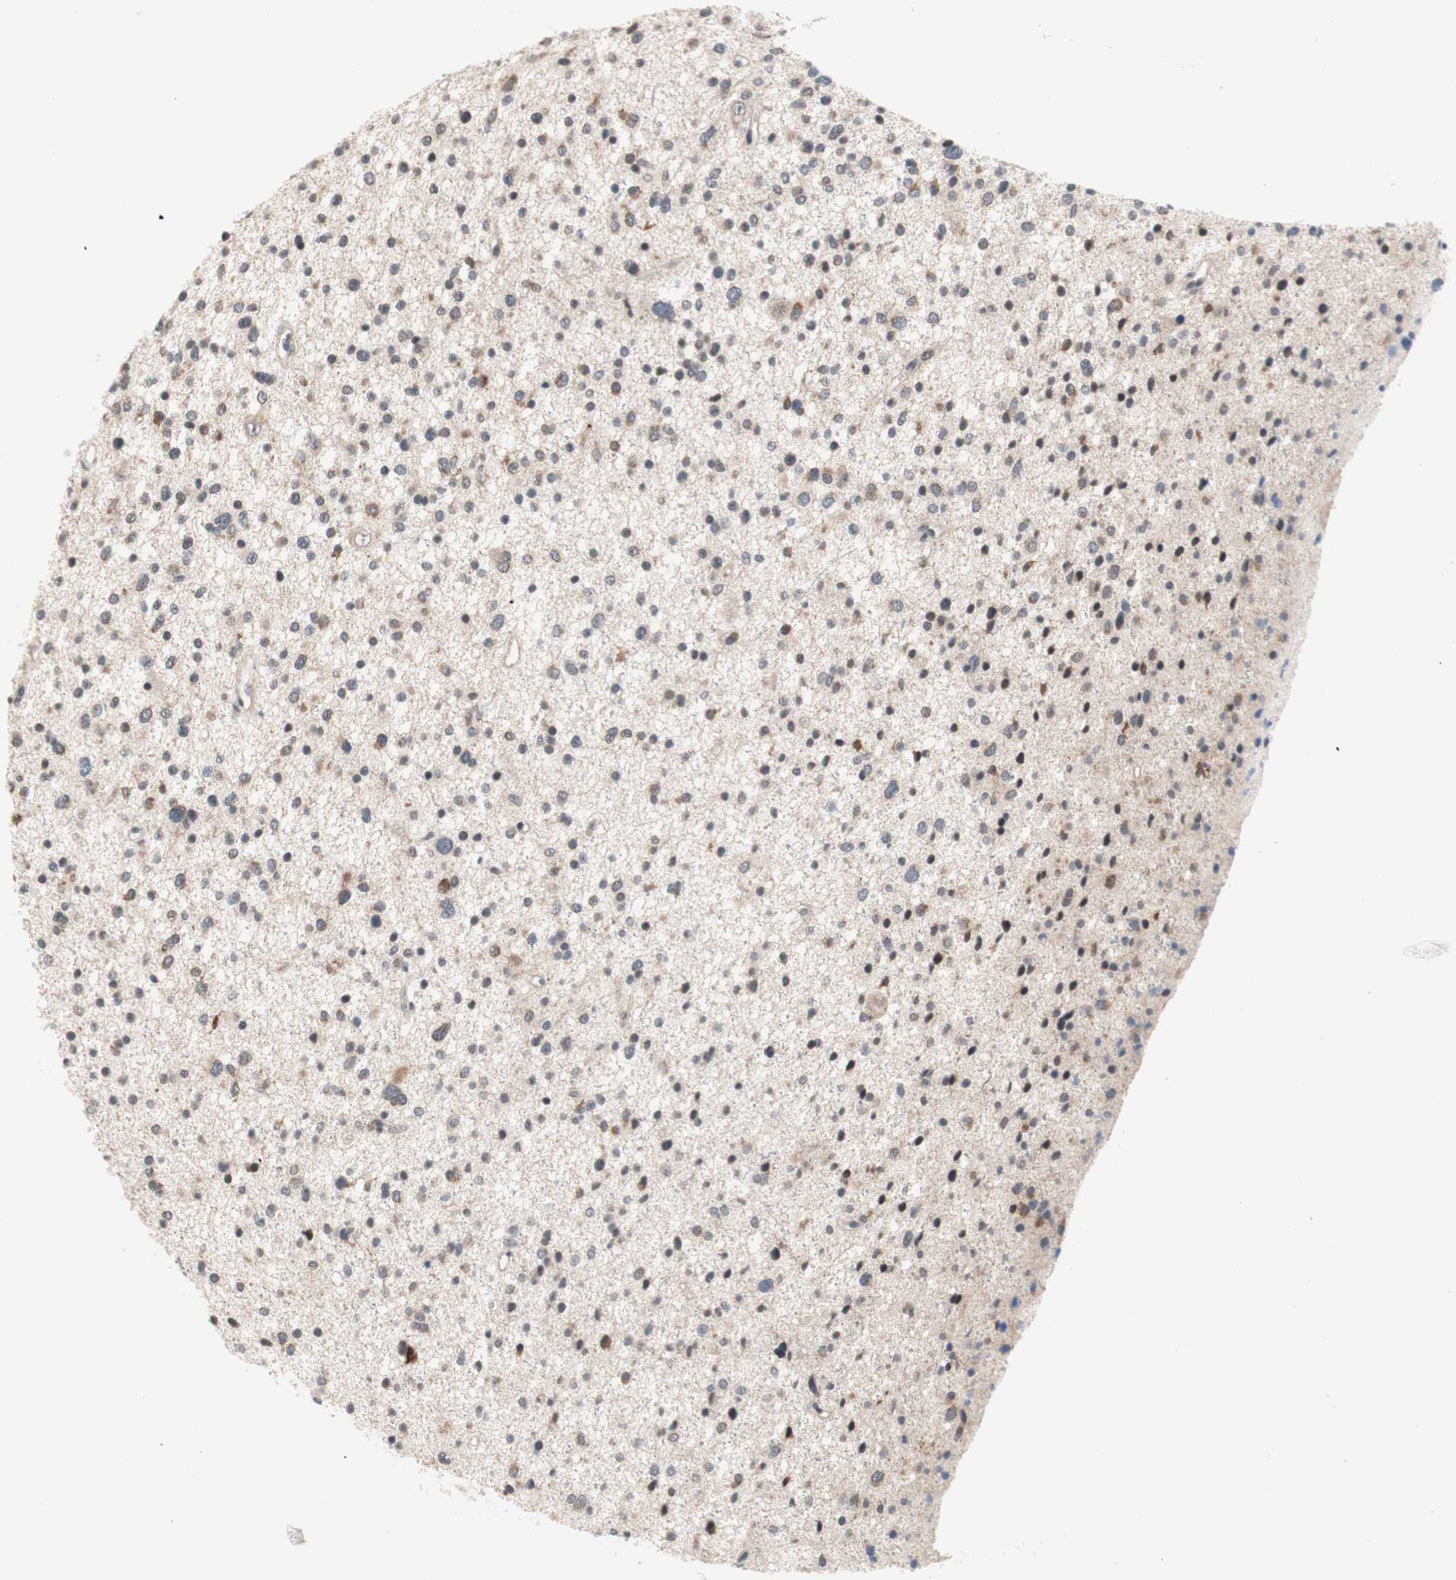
{"staining": {"intensity": "weak", "quantity": "<25%", "location": "cytoplasmic/membranous,nuclear"}, "tissue": "glioma", "cell_type": "Tumor cells", "image_type": "cancer", "snomed": [{"axis": "morphology", "description": "Glioma, malignant, Low grade"}, {"axis": "topography", "description": "Brain"}], "caption": "Immunohistochemistry of low-grade glioma (malignant) demonstrates no staining in tumor cells.", "gene": "CD55", "patient": {"sex": "female", "age": 37}}